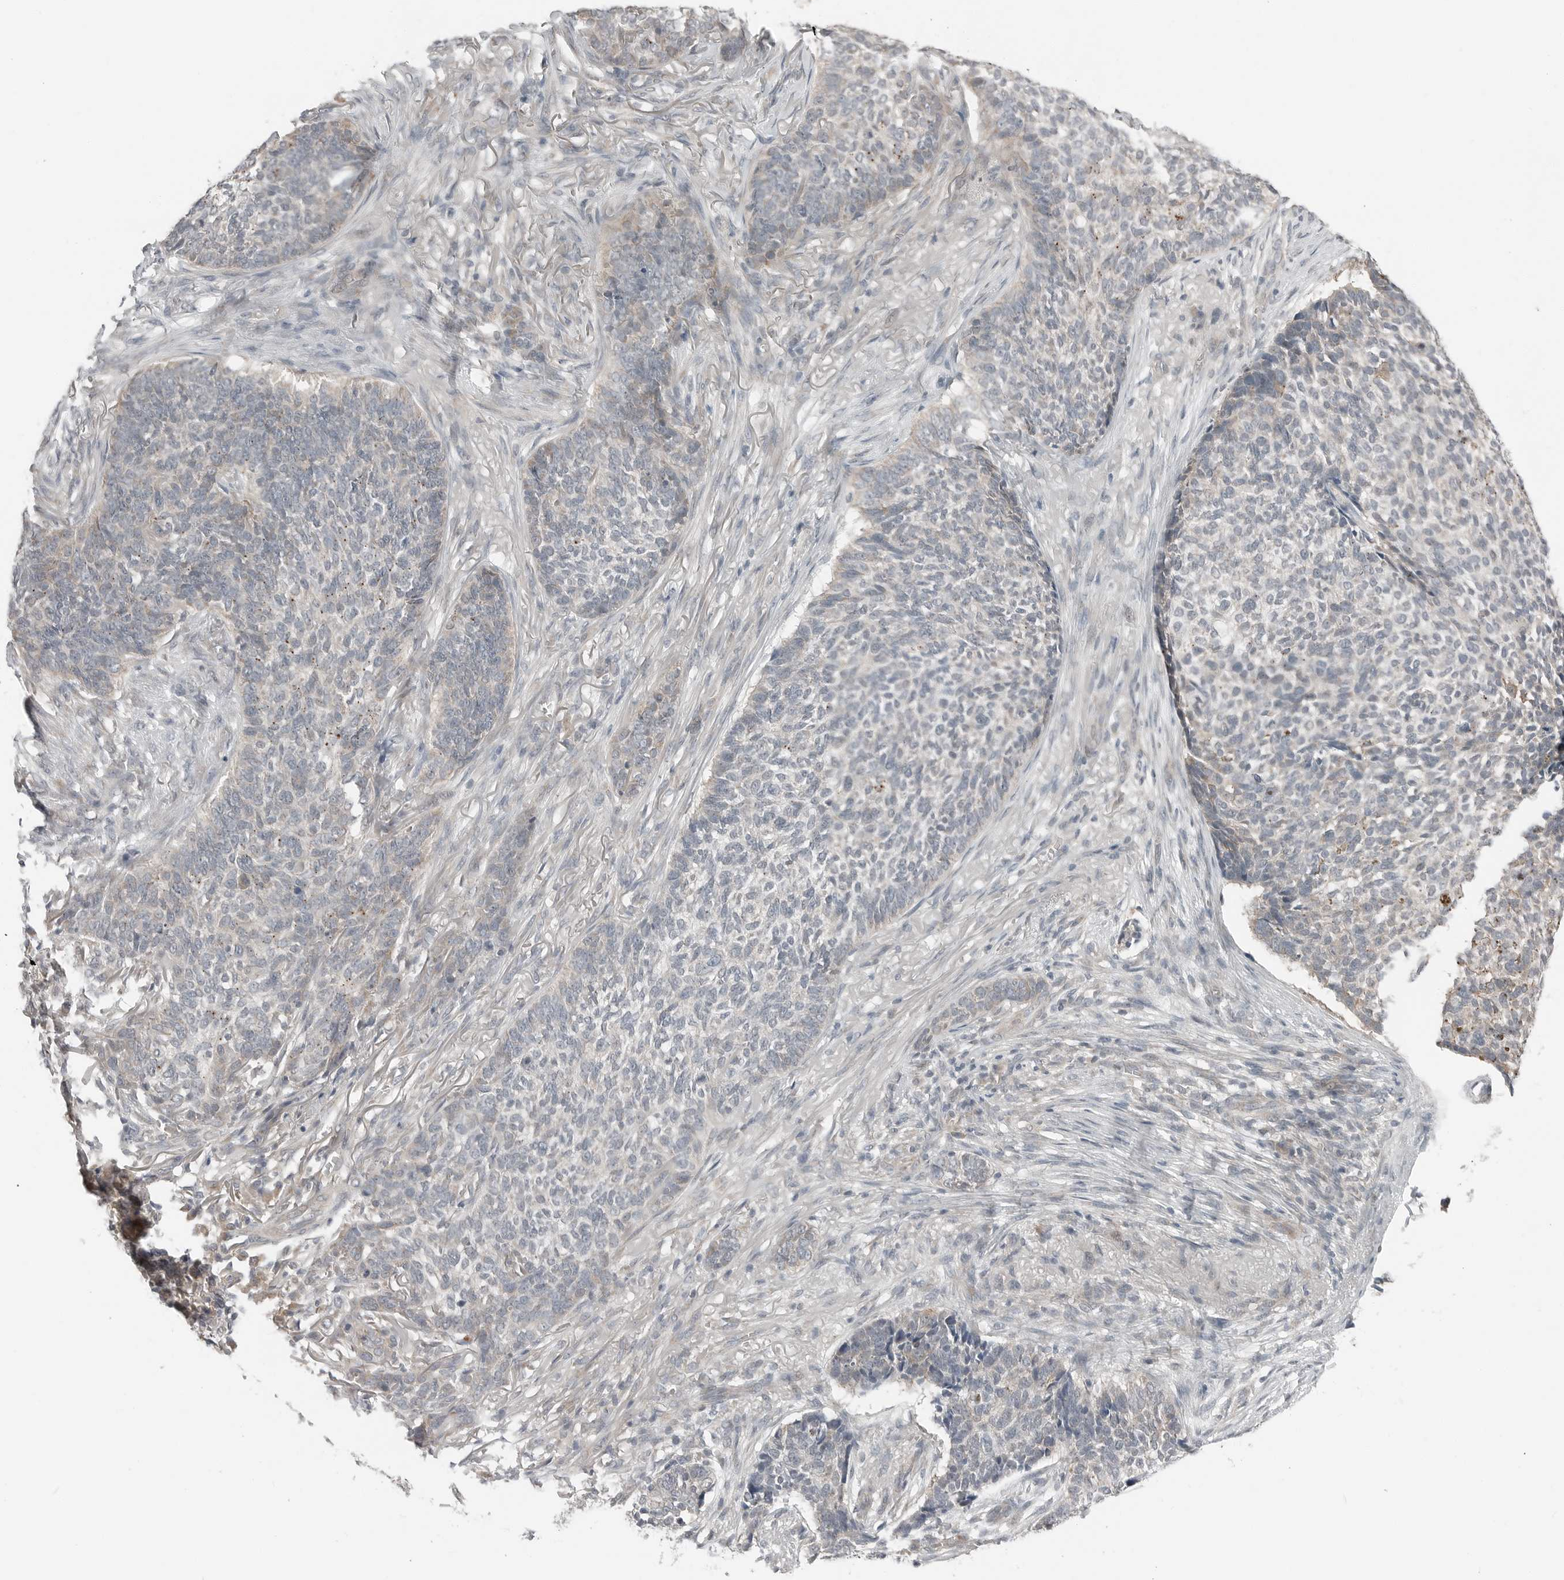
{"staining": {"intensity": "negative", "quantity": "none", "location": "none"}, "tissue": "skin cancer", "cell_type": "Tumor cells", "image_type": "cancer", "snomed": [{"axis": "morphology", "description": "Basal cell carcinoma"}, {"axis": "topography", "description": "Skin"}], "caption": "Tumor cells show no significant protein positivity in skin cancer (basal cell carcinoma).", "gene": "FCRLB", "patient": {"sex": "male", "age": 85}}